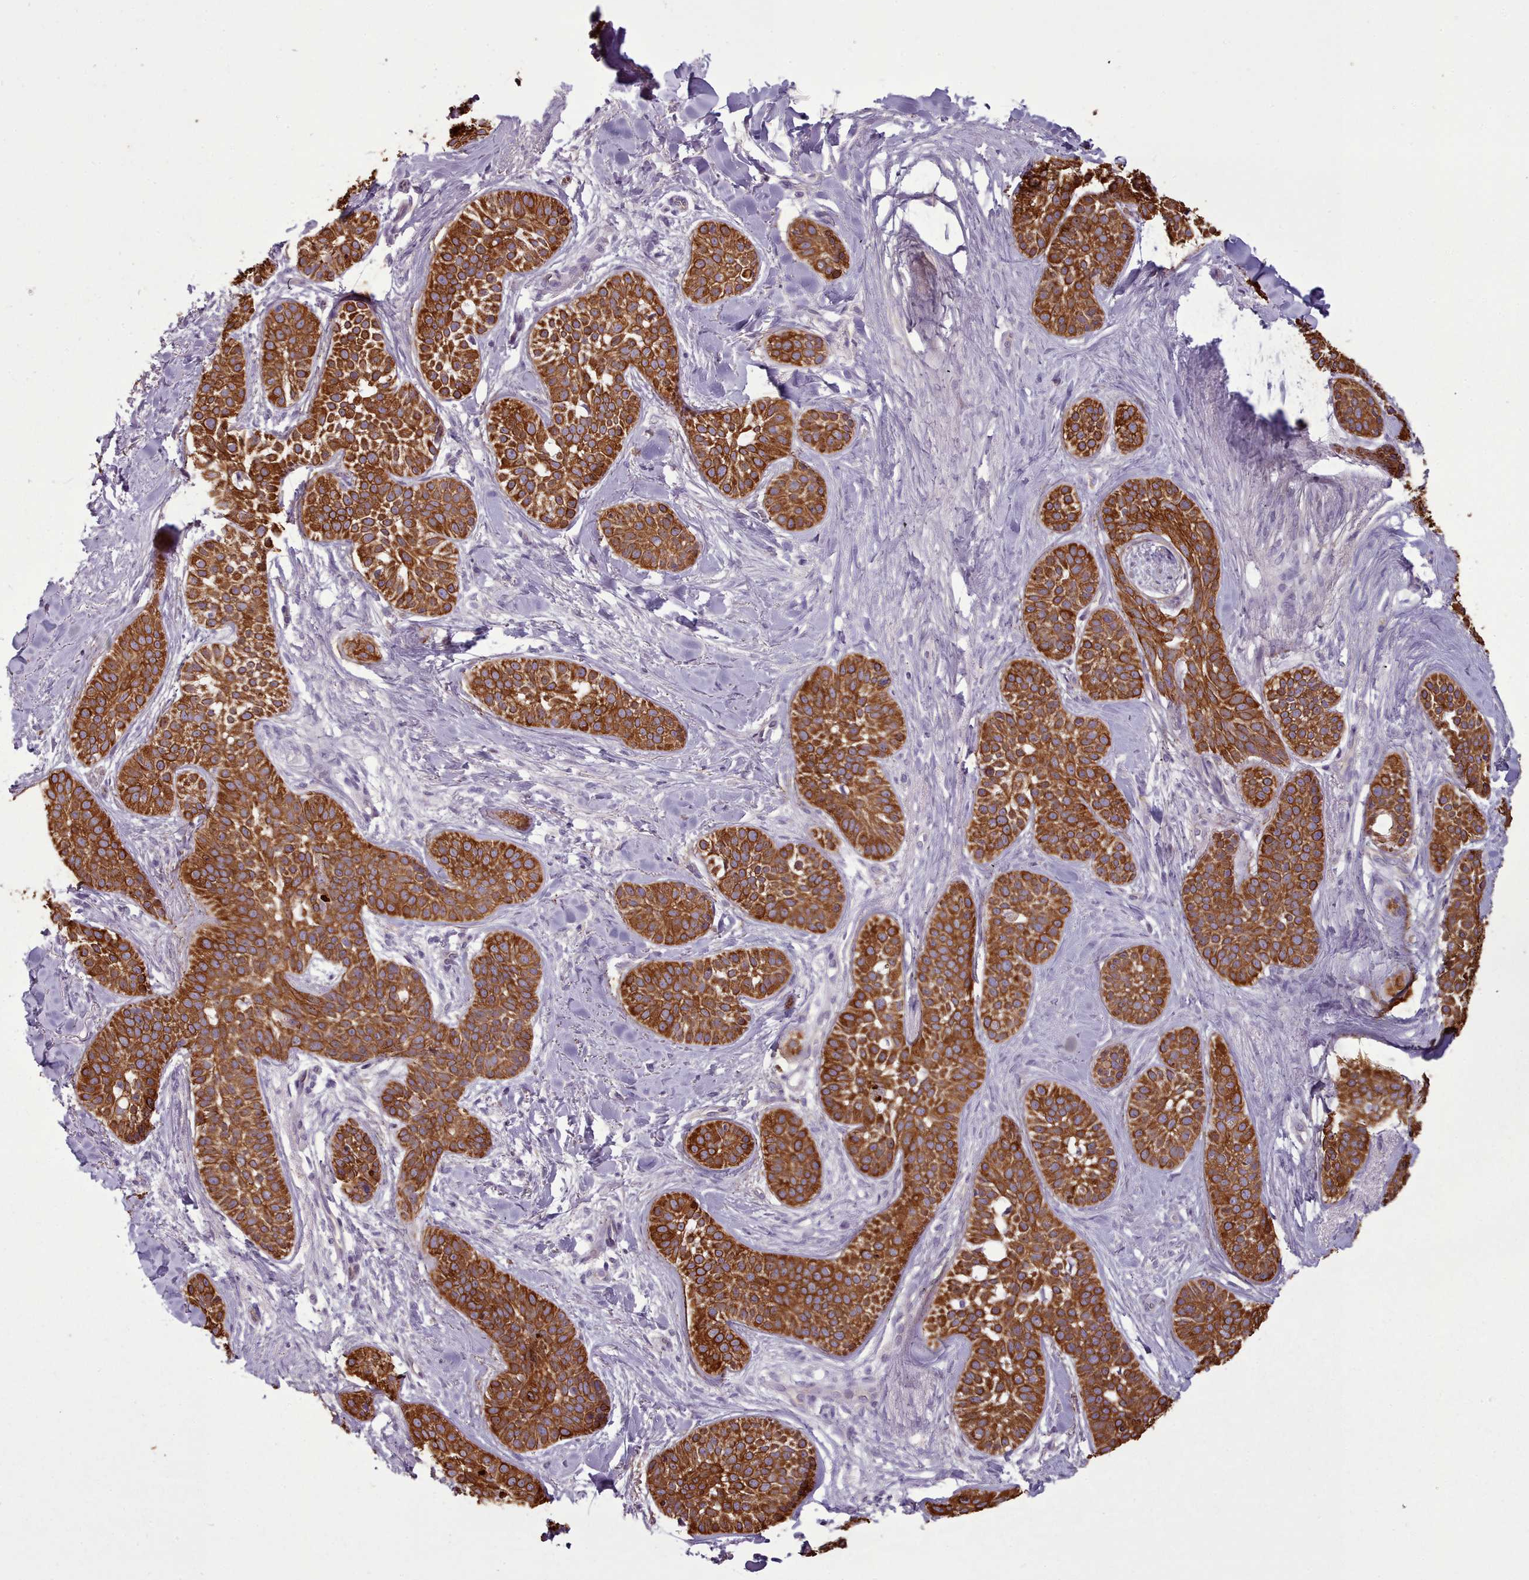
{"staining": {"intensity": "strong", "quantity": ">75%", "location": "cytoplasmic/membranous"}, "tissue": "skin cancer", "cell_type": "Tumor cells", "image_type": "cancer", "snomed": [{"axis": "morphology", "description": "Basal cell carcinoma"}, {"axis": "topography", "description": "Skin"}], "caption": "Immunohistochemistry micrograph of neoplastic tissue: skin basal cell carcinoma stained using immunohistochemistry reveals high levels of strong protein expression localized specifically in the cytoplasmic/membranous of tumor cells, appearing as a cytoplasmic/membranous brown color.", "gene": "PLD4", "patient": {"sex": "male", "age": 52}}